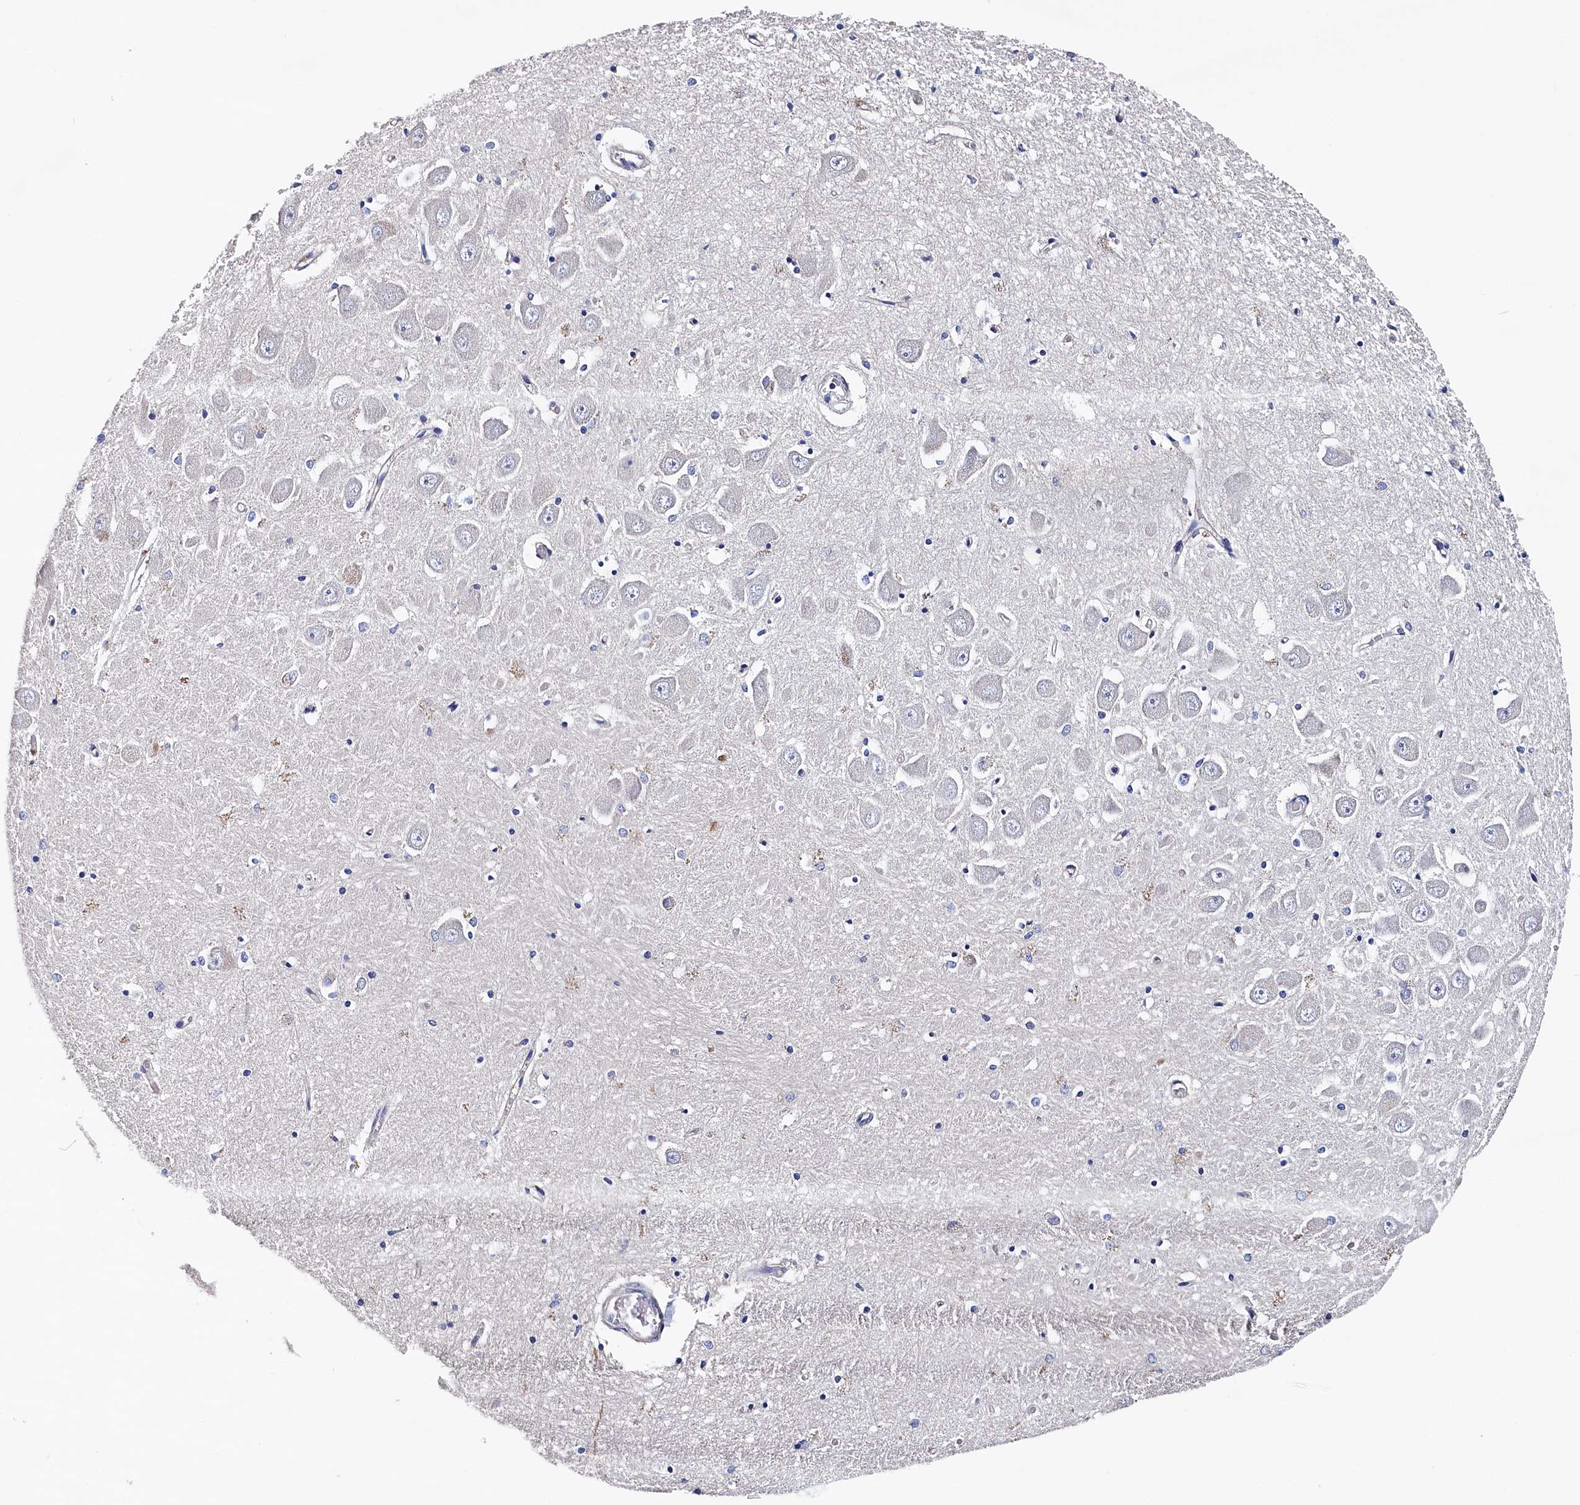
{"staining": {"intensity": "negative", "quantity": "none", "location": "none"}, "tissue": "hippocampus", "cell_type": "Glial cells", "image_type": "normal", "snomed": [{"axis": "morphology", "description": "Normal tissue, NOS"}, {"axis": "topography", "description": "Hippocampus"}], "caption": "Immunohistochemical staining of benign human hippocampus shows no significant staining in glial cells.", "gene": "BHMT", "patient": {"sex": "male", "age": 70}}